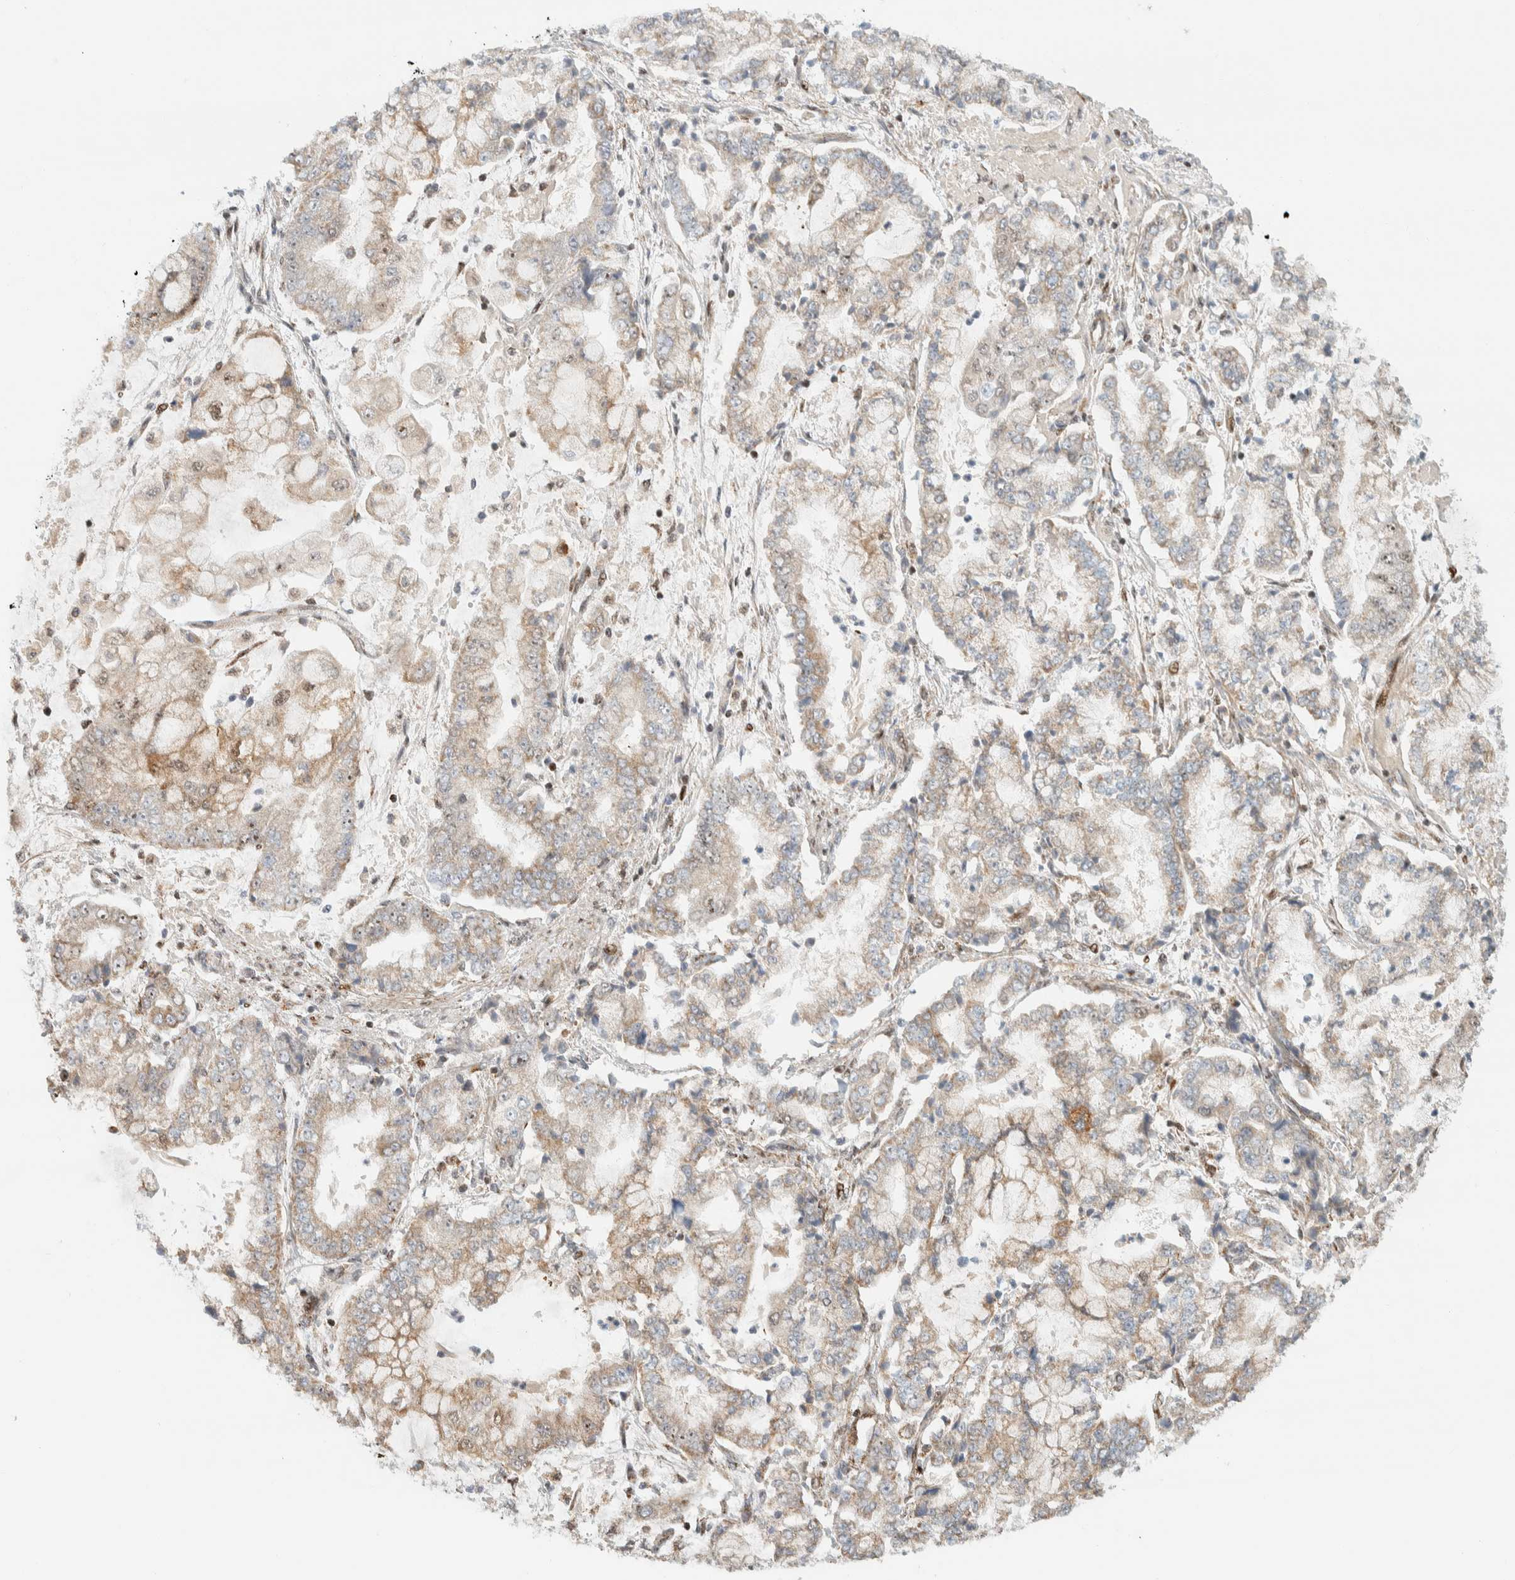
{"staining": {"intensity": "moderate", "quantity": "25%-75%", "location": "cytoplasmic/membranous"}, "tissue": "stomach cancer", "cell_type": "Tumor cells", "image_type": "cancer", "snomed": [{"axis": "morphology", "description": "Adenocarcinoma, NOS"}, {"axis": "topography", "description": "Stomach"}], "caption": "This image displays immunohistochemistry staining of stomach adenocarcinoma, with medium moderate cytoplasmic/membranous expression in about 25%-75% of tumor cells.", "gene": "TSPAN32", "patient": {"sex": "male", "age": 76}}